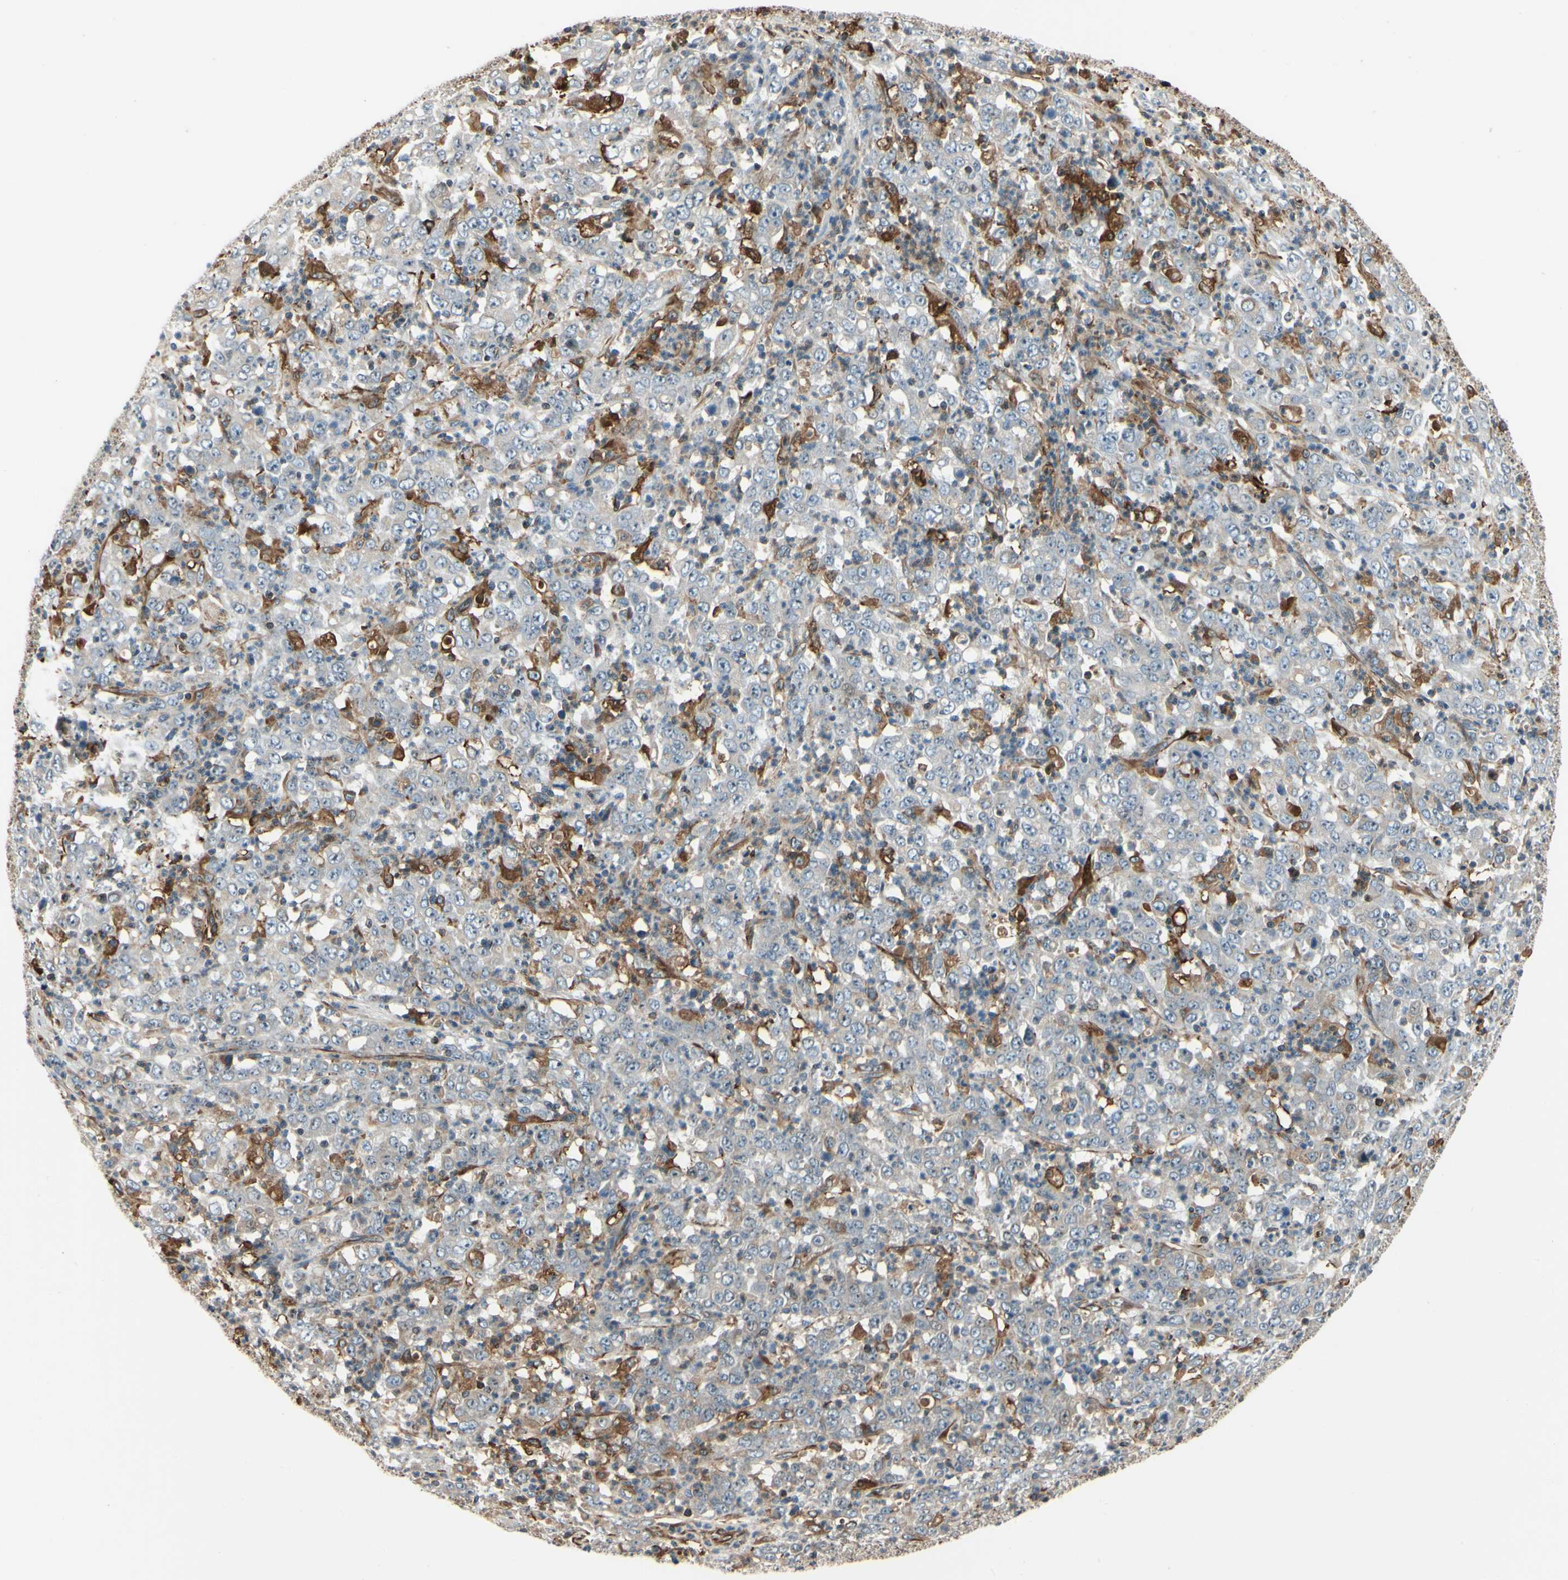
{"staining": {"intensity": "strong", "quantity": "<25%", "location": "cytoplasmic/membranous"}, "tissue": "stomach cancer", "cell_type": "Tumor cells", "image_type": "cancer", "snomed": [{"axis": "morphology", "description": "Adenocarcinoma, NOS"}, {"axis": "topography", "description": "Stomach, lower"}], "caption": "A brown stain shows strong cytoplasmic/membranous positivity of a protein in human adenocarcinoma (stomach) tumor cells.", "gene": "FTH1", "patient": {"sex": "female", "age": 71}}